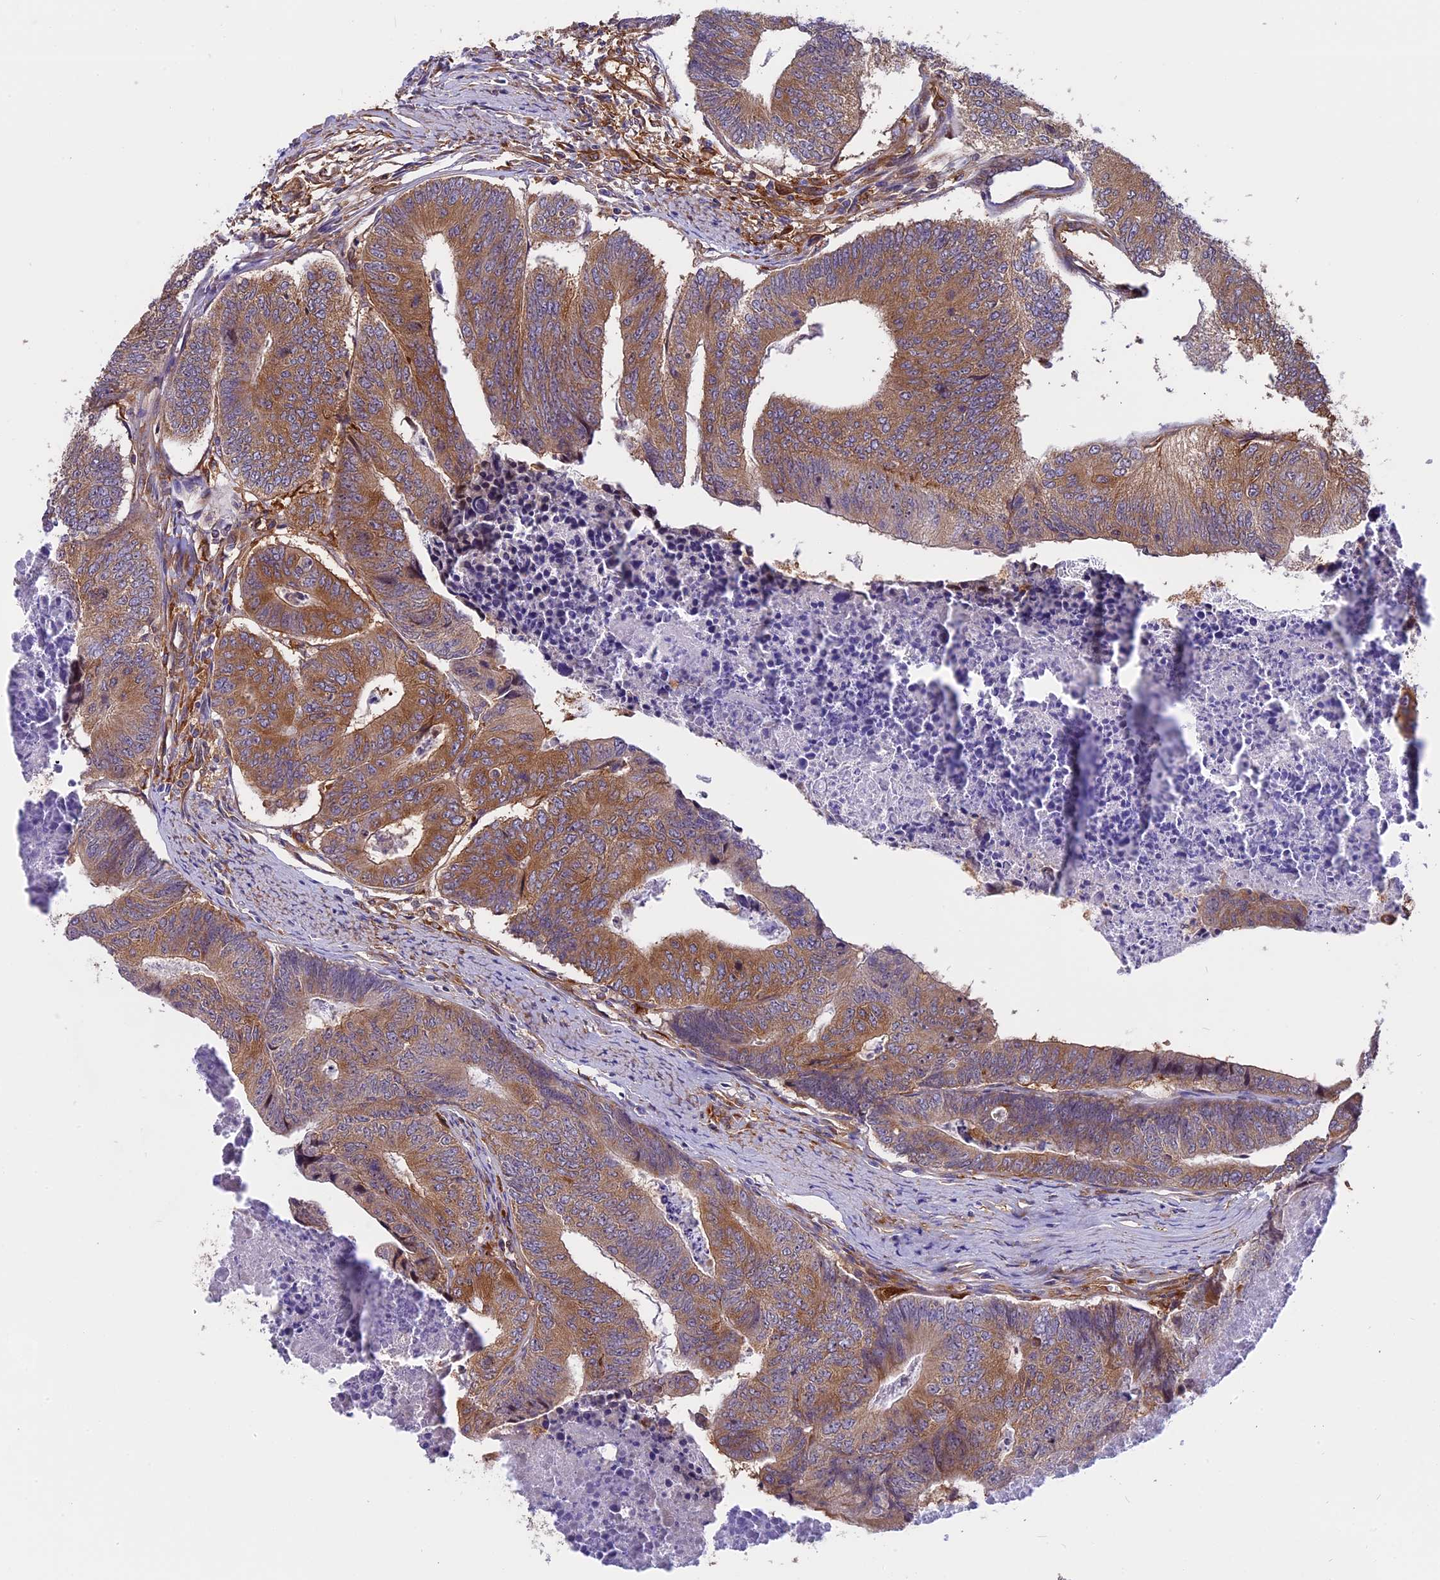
{"staining": {"intensity": "moderate", "quantity": ">75%", "location": "cytoplasmic/membranous"}, "tissue": "colorectal cancer", "cell_type": "Tumor cells", "image_type": "cancer", "snomed": [{"axis": "morphology", "description": "Adenocarcinoma, NOS"}, {"axis": "topography", "description": "Colon"}], "caption": "About >75% of tumor cells in human adenocarcinoma (colorectal) exhibit moderate cytoplasmic/membranous protein expression as visualized by brown immunohistochemical staining.", "gene": "EHBP1L1", "patient": {"sex": "female", "age": 67}}